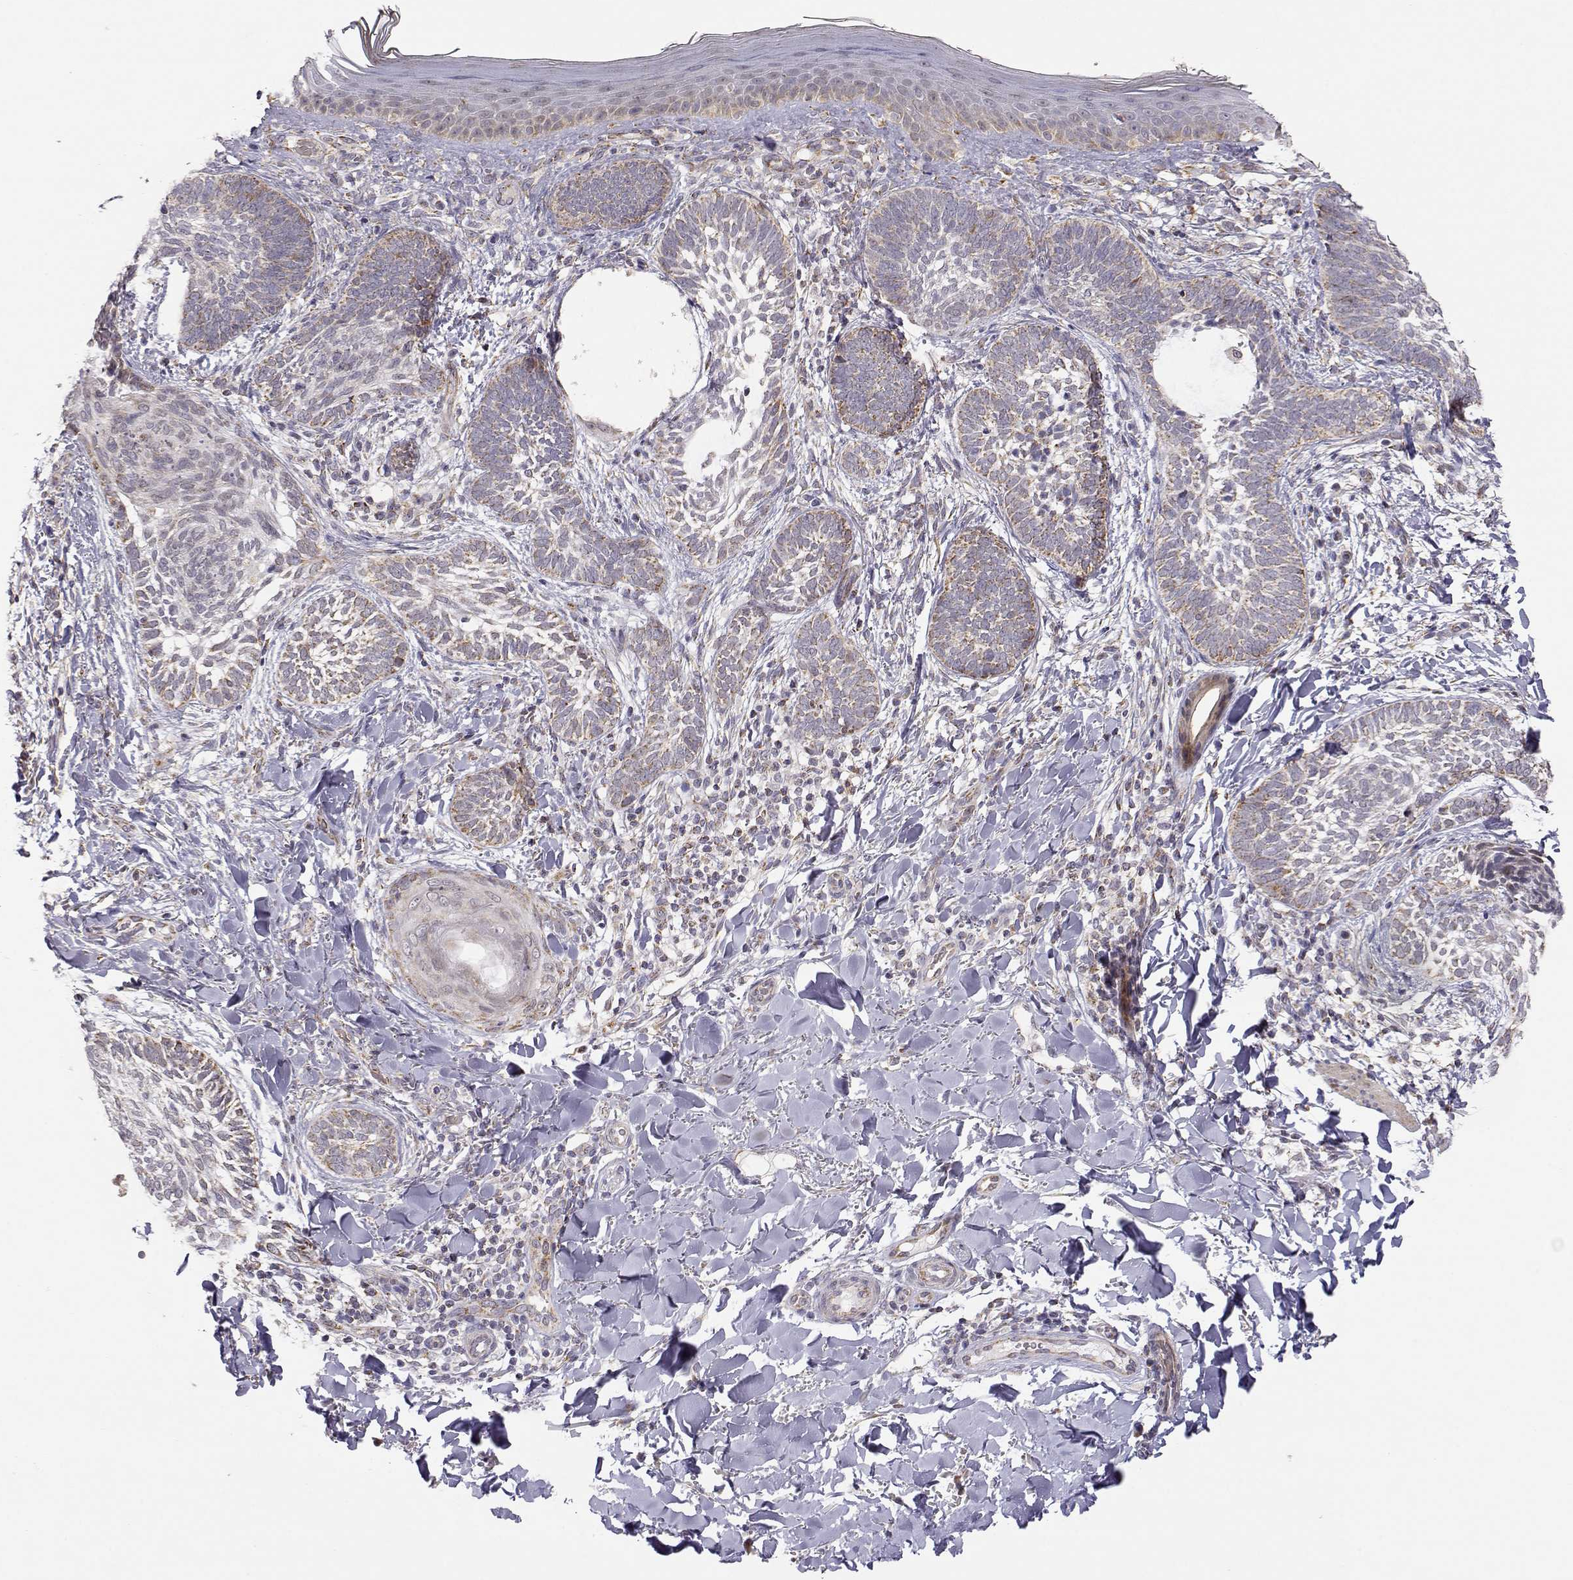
{"staining": {"intensity": "weak", "quantity": ">75%", "location": "cytoplasmic/membranous"}, "tissue": "skin cancer", "cell_type": "Tumor cells", "image_type": "cancer", "snomed": [{"axis": "morphology", "description": "Normal tissue, NOS"}, {"axis": "morphology", "description": "Basal cell carcinoma"}, {"axis": "topography", "description": "Skin"}], "caption": "The image demonstrates immunohistochemical staining of skin basal cell carcinoma. There is weak cytoplasmic/membranous expression is identified in about >75% of tumor cells.", "gene": "EXOG", "patient": {"sex": "male", "age": 46}}